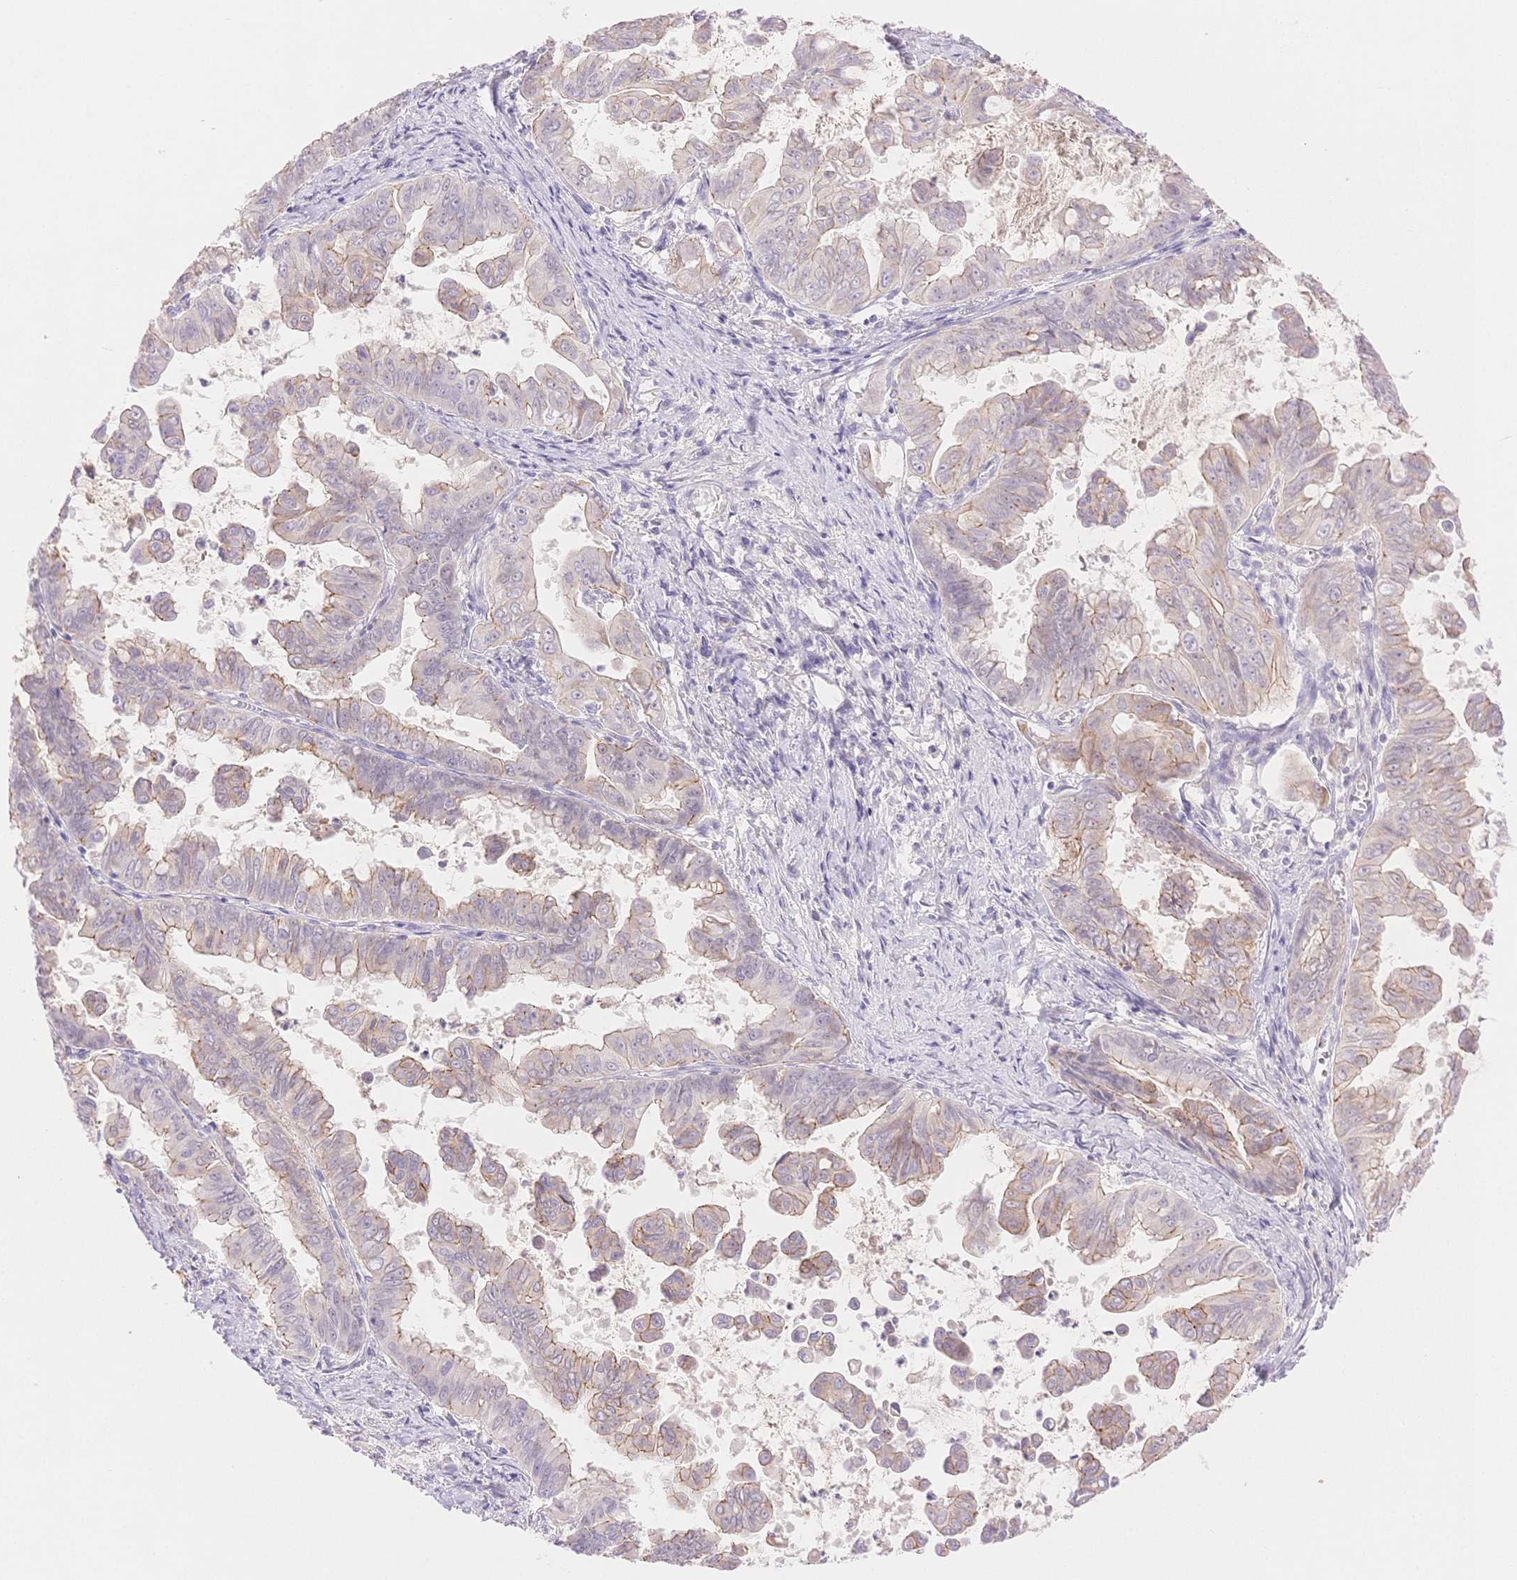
{"staining": {"intensity": "weak", "quantity": "<25%", "location": "cytoplasmic/membranous"}, "tissue": "stomach cancer", "cell_type": "Tumor cells", "image_type": "cancer", "snomed": [{"axis": "morphology", "description": "Adenocarcinoma, NOS"}, {"axis": "topography", "description": "Stomach, upper"}], "caption": "Human stomach adenocarcinoma stained for a protein using immunohistochemistry shows no expression in tumor cells.", "gene": "WDR54", "patient": {"sex": "male", "age": 80}}